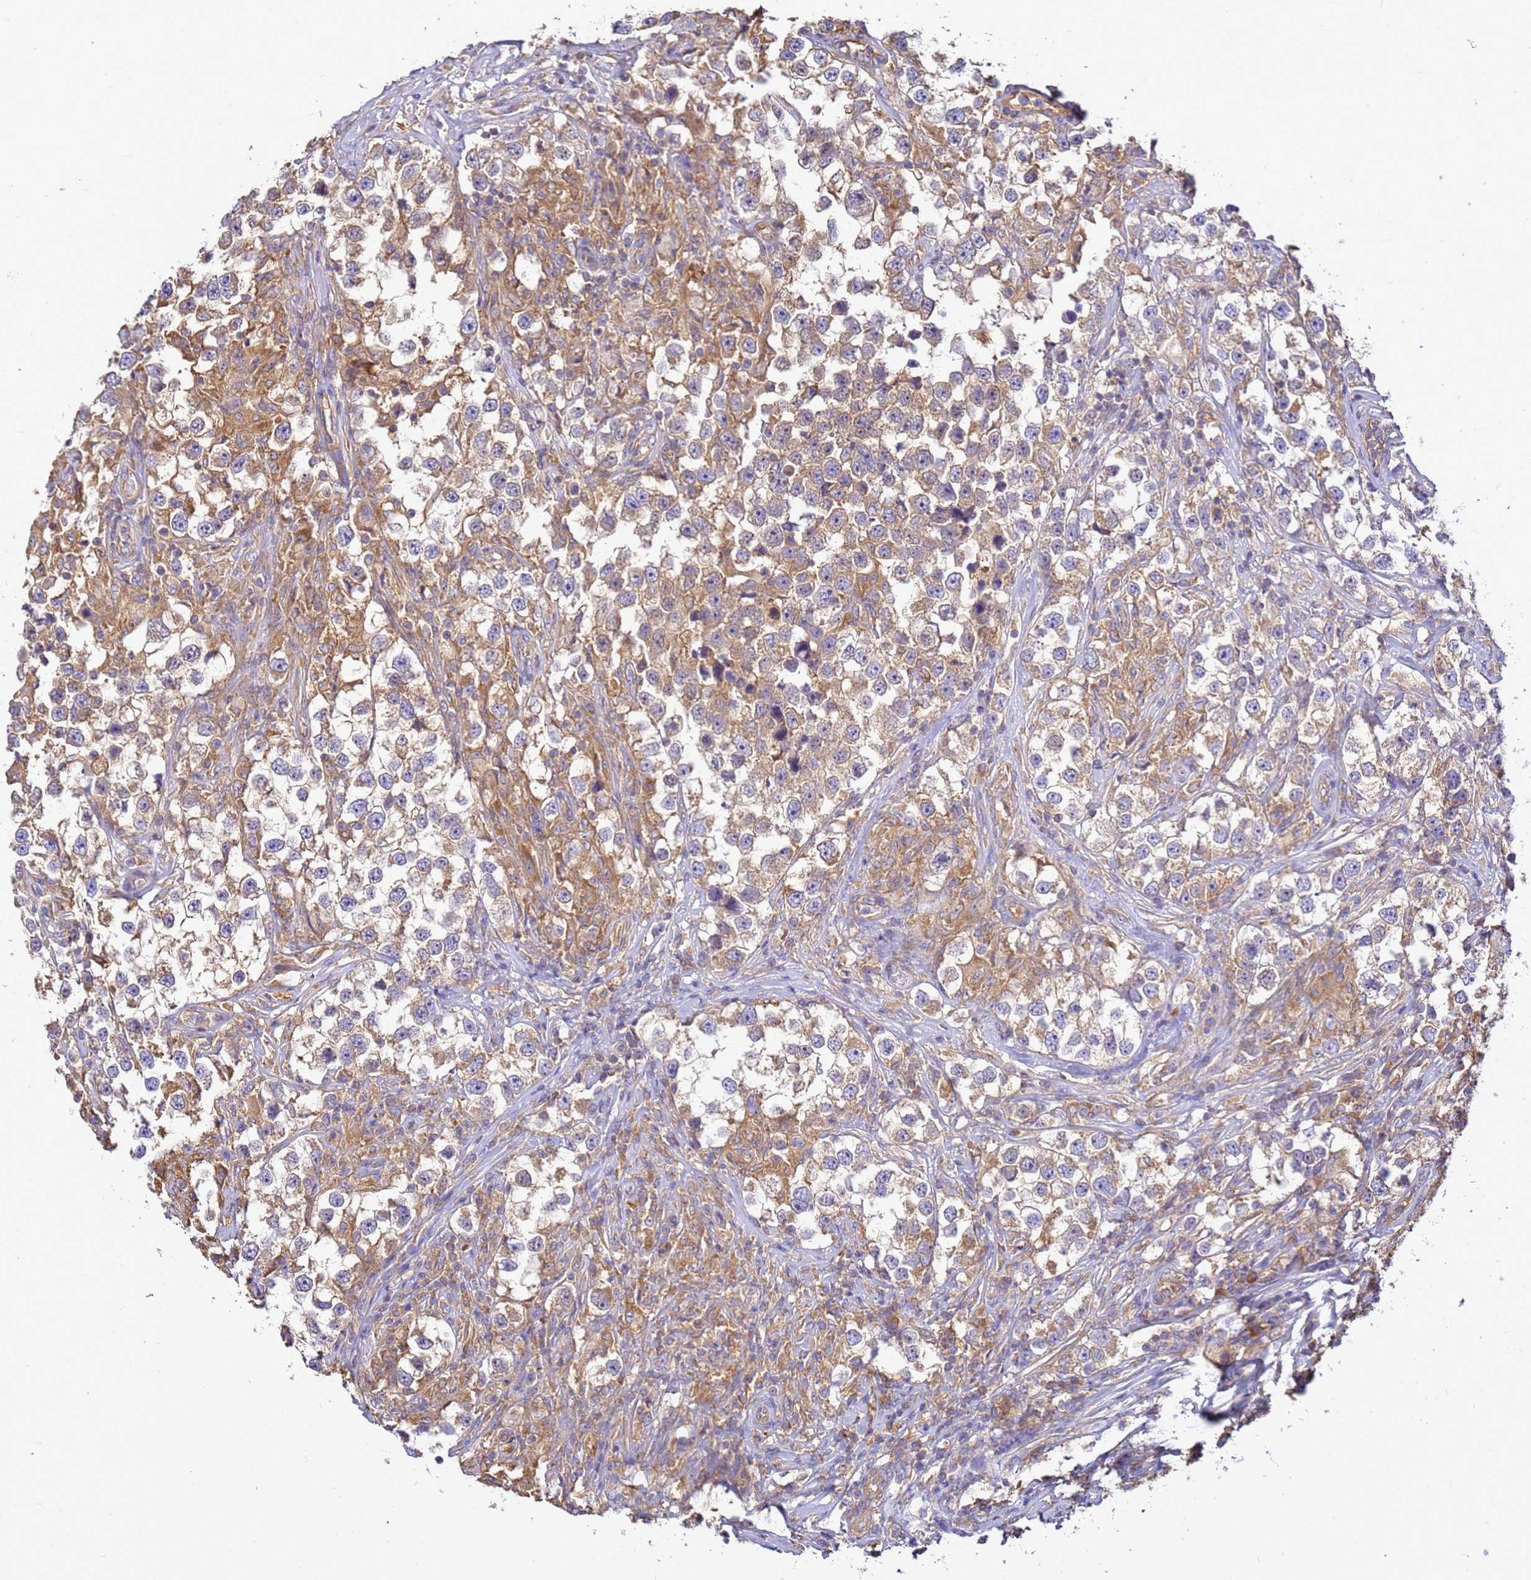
{"staining": {"intensity": "weak", "quantity": ">75%", "location": "cytoplasmic/membranous"}, "tissue": "testis cancer", "cell_type": "Tumor cells", "image_type": "cancer", "snomed": [{"axis": "morphology", "description": "Seminoma, NOS"}, {"axis": "topography", "description": "Testis"}], "caption": "Tumor cells exhibit low levels of weak cytoplasmic/membranous staining in about >75% of cells in testis cancer.", "gene": "NARS1", "patient": {"sex": "male", "age": 46}}